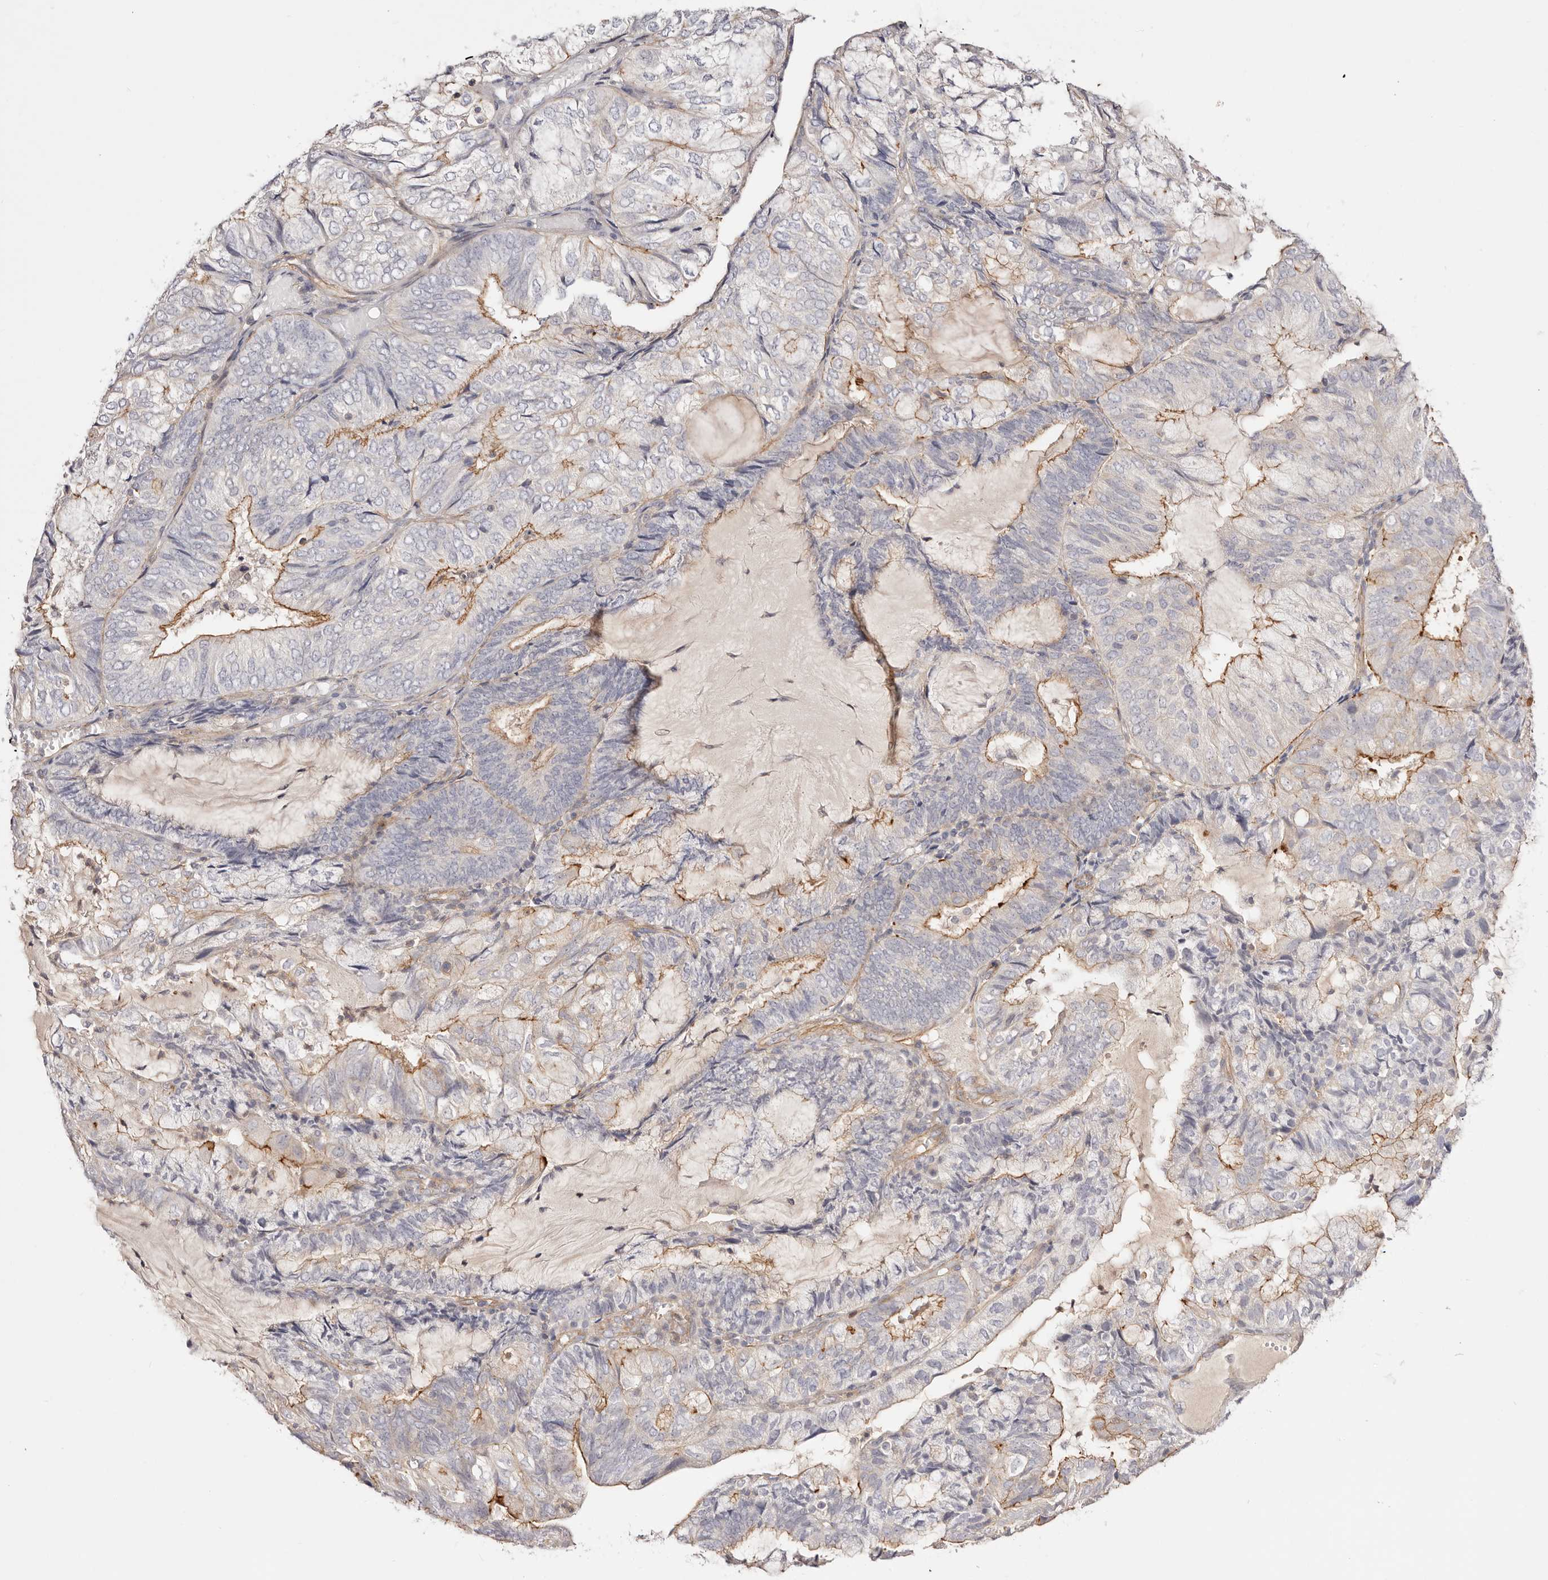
{"staining": {"intensity": "strong", "quantity": "<25%", "location": "cytoplasmic/membranous"}, "tissue": "endometrial cancer", "cell_type": "Tumor cells", "image_type": "cancer", "snomed": [{"axis": "morphology", "description": "Adenocarcinoma, NOS"}, {"axis": "topography", "description": "Endometrium"}], "caption": "Immunohistochemical staining of human endometrial cancer reveals strong cytoplasmic/membranous protein staining in about <25% of tumor cells.", "gene": "SLC35B2", "patient": {"sex": "female", "age": 81}}